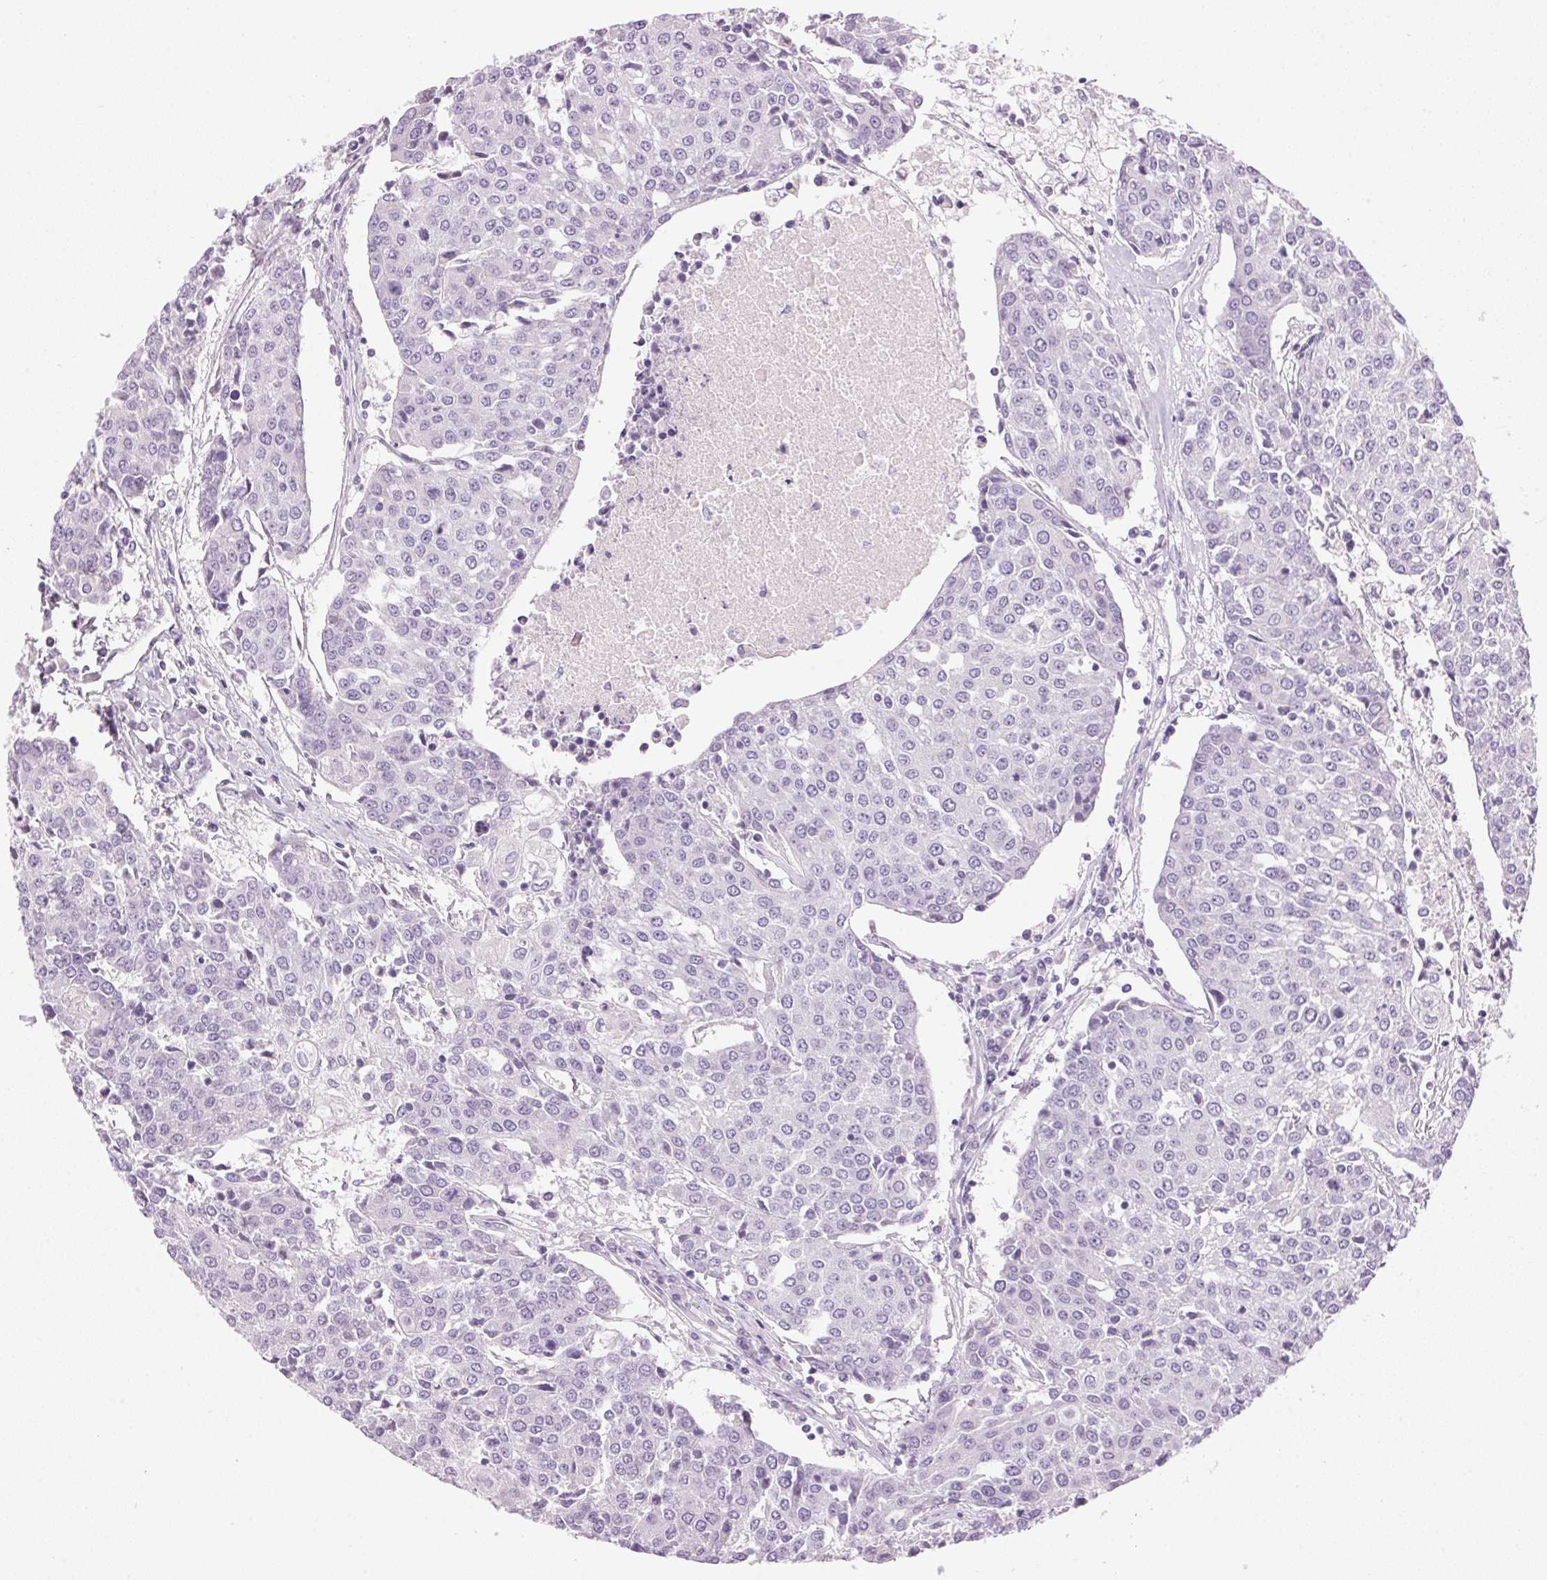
{"staining": {"intensity": "negative", "quantity": "none", "location": "none"}, "tissue": "urothelial cancer", "cell_type": "Tumor cells", "image_type": "cancer", "snomed": [{"axis": "morphology", "description": "Urothelial carcinoma, High grade"}, {"axis": "topography", "description": "Urinary bladder"}], "caption": "This micrograph is of urothelial carcinoma (high-grade) stained with immunohistochemistry to label a protein in brown with the nuclei are counter-stained blue. There is no positivity in tumor cells.", "gene": "HSD17B2", "patient": {"sex": "female", "age": 85}}